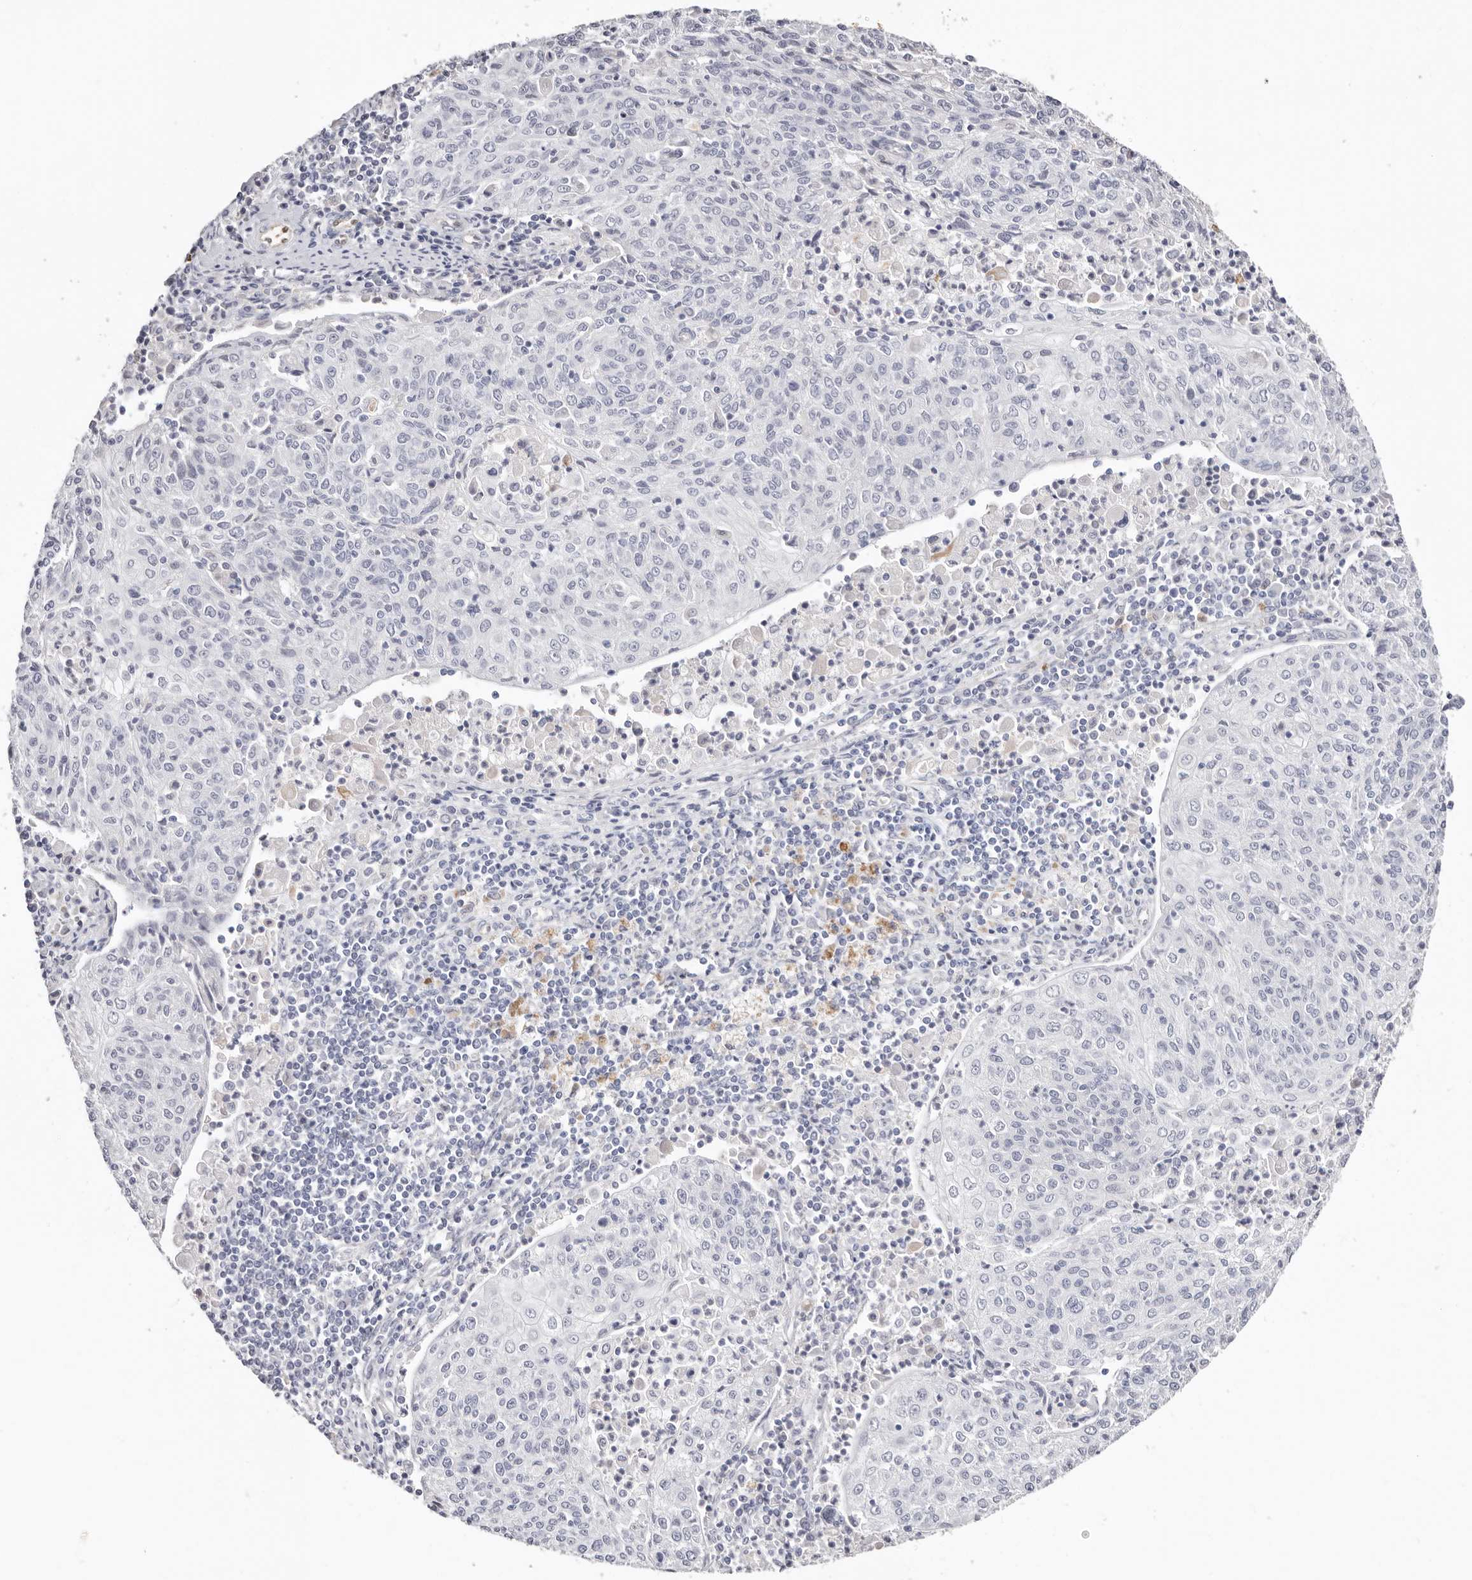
{"staining": {"intensity": "negative", "quantity": "none", "location": "none"}, "tissue": "cervical cancer", "cell_type": "Tumor cells", "image_type": "cancer", "snomed": [{"axis": "morphology", "description": "Squamous cell carcinoma, NOS"}, {"axis": "topography", "description": "Cervix"}], "caption": "This is a image of IHC staining of cervical cancer, which shows no staining in tumor cells.", "gene": "PKDCC", "patient": {"sex": "female", "age": 48}}